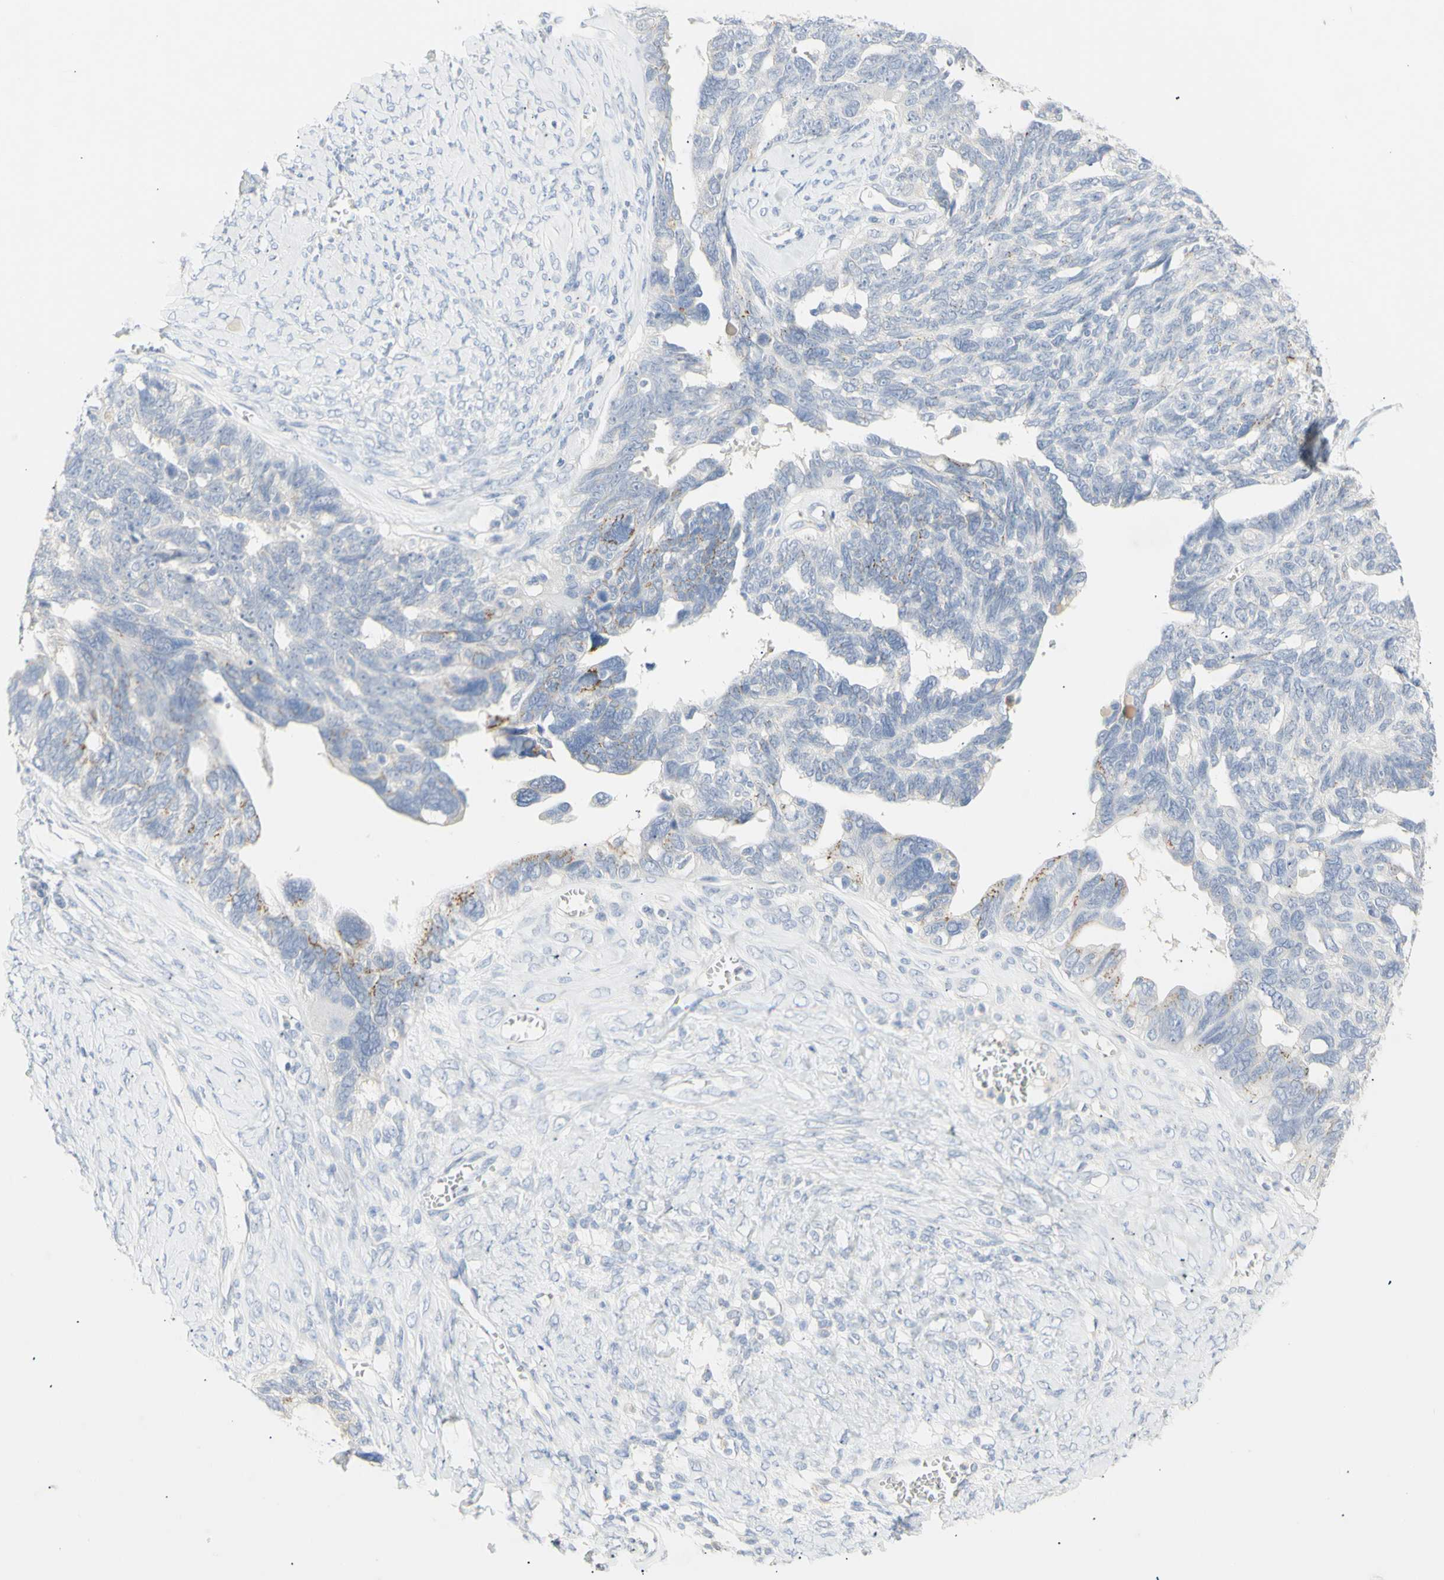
{"staining": {"intensity": "weak", "quantity": "<25%", "location": "cytoplasmic/membranous"}, "tissue": "ovarian cancer", "cell_type": "Tumor cells", "image_type": "cancer", "snomed": [{"axis": "morphology", "description": "Cystadenocarcinoma, serous, NOS"}, {"axis": "topography", "description": "Ovary"}], "caption": "Photomicrograph shows no protein expression in tumor cells of serous cystadenocarcinoma (ovarian) tissue. The staining is performed using DAB (3,3'-diaminobenzidine) brown chromogen with nuclei counter-stained in using hematoxylin.", "gene": "B4GALNT3", "patient": {"sex": "female", "age": 79}}